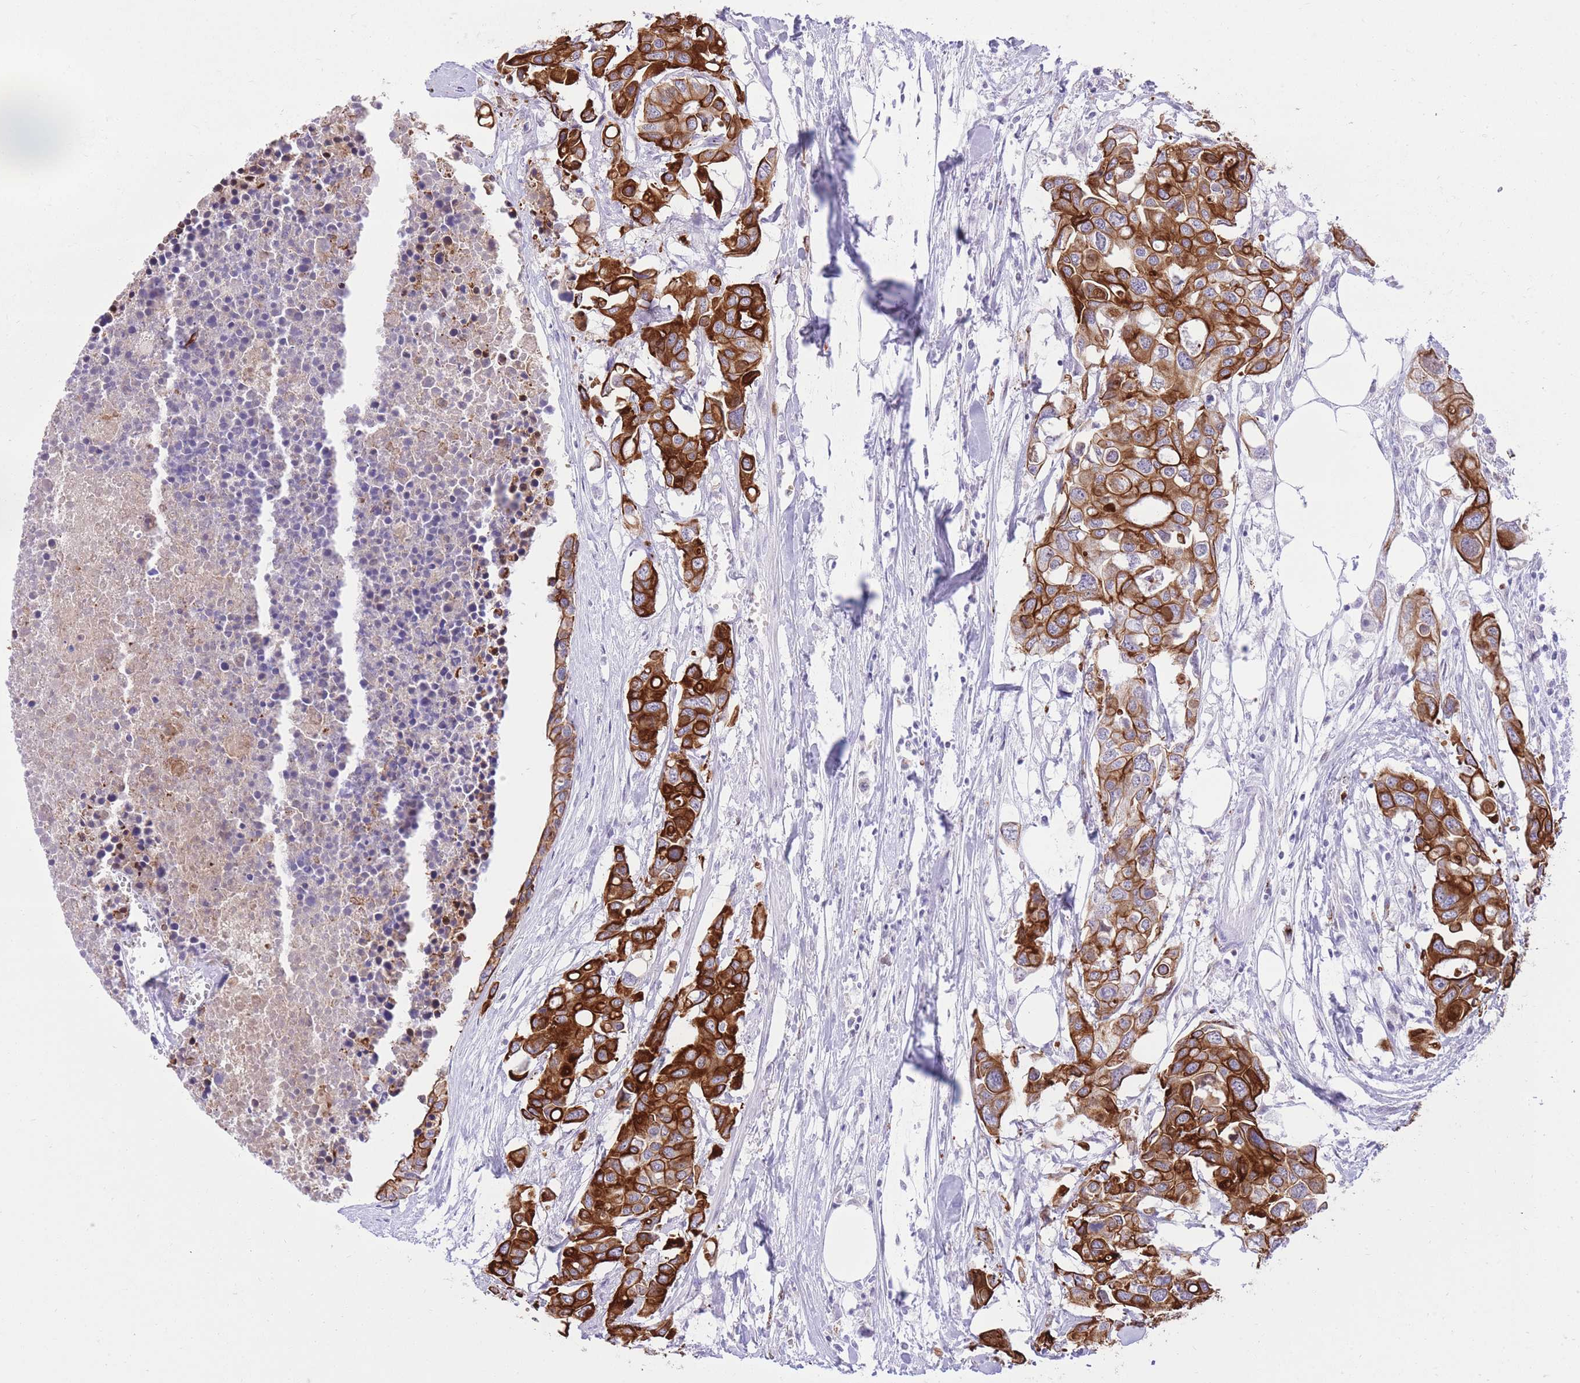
{"staining": {"intensity": "strong", "quantity": ">75%", "location": "cytoplasmic/membranous"}, "tissue": "colorectal cancer", "cell_type": "Tumor cells", "image_type": "cancer", "snomed": [{"axis": "morphology", "description": "Adenocarcinoma, NOS"}, {"axis": "topography", "description": "Colon"}], "caption": "This micrograph reveals immunohistochemistry staining of human colorectal adenocarcinoma, with high strong cytoplasmic/membranous expression in about >75% of tumor cells.", "gene": "MEIS3", "patient": {"sex": "male", "age": 77}}